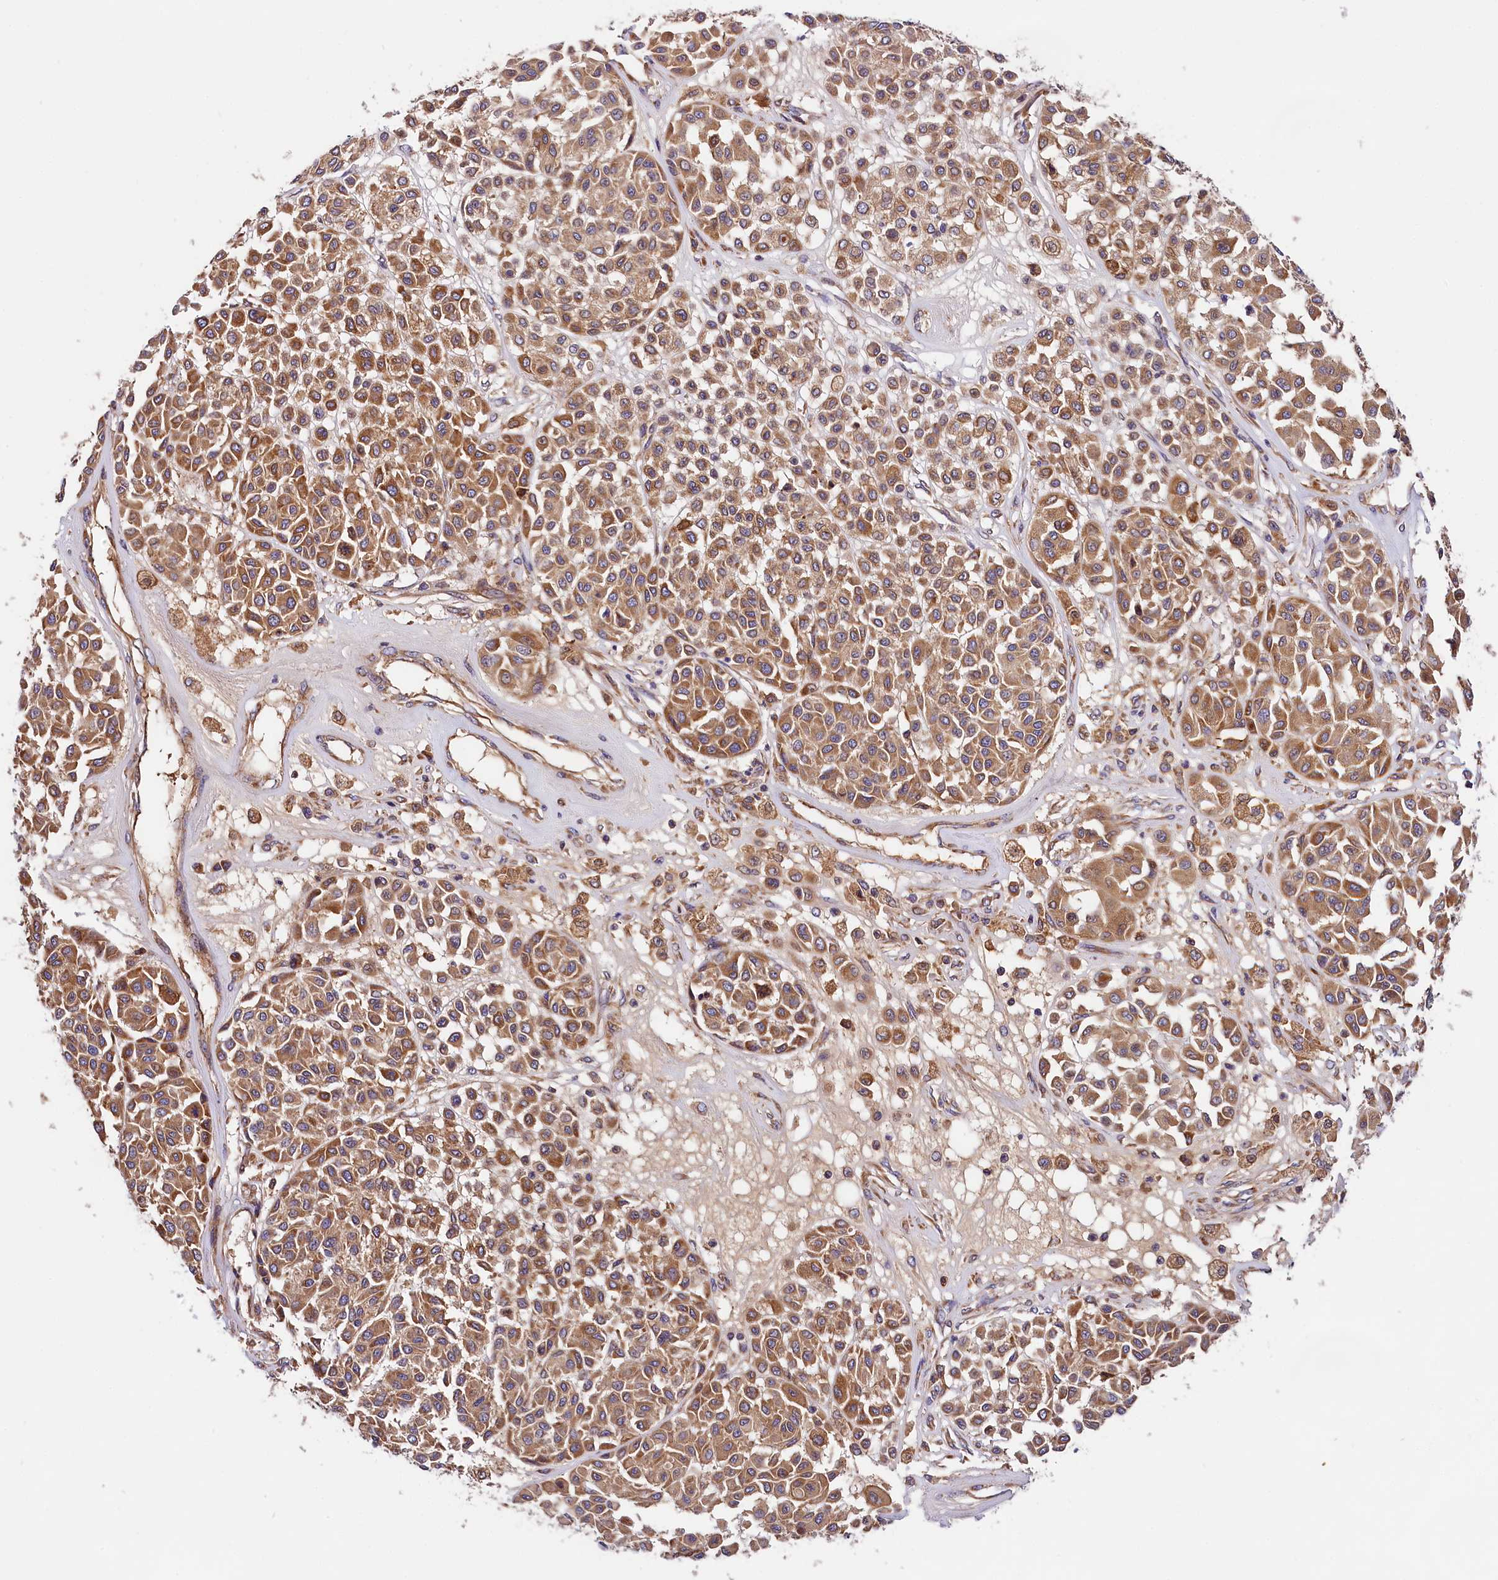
{"staining": {"intensity": "moderate", "quantity": ">75%", "location": "cytoplasmic/membranous"}, "tissue": "melanoma", "cell_type": "Tumor cells", "image_type": "cancer", "snomed": [{"axis": "morphology", "description": "Malignant melanoma, Metastatic site"}, {"axis": "topography", "description": "Soft tissue"}], "caption": "Brown immunohistochemical staining in melanoma demonstrates moderate cytoplasmic/membranous staining in about >75% of tumor cells. Nuclei are stained in blue.", "gene": "SPG11", "patient": {"sex": "male", "age": 41}}